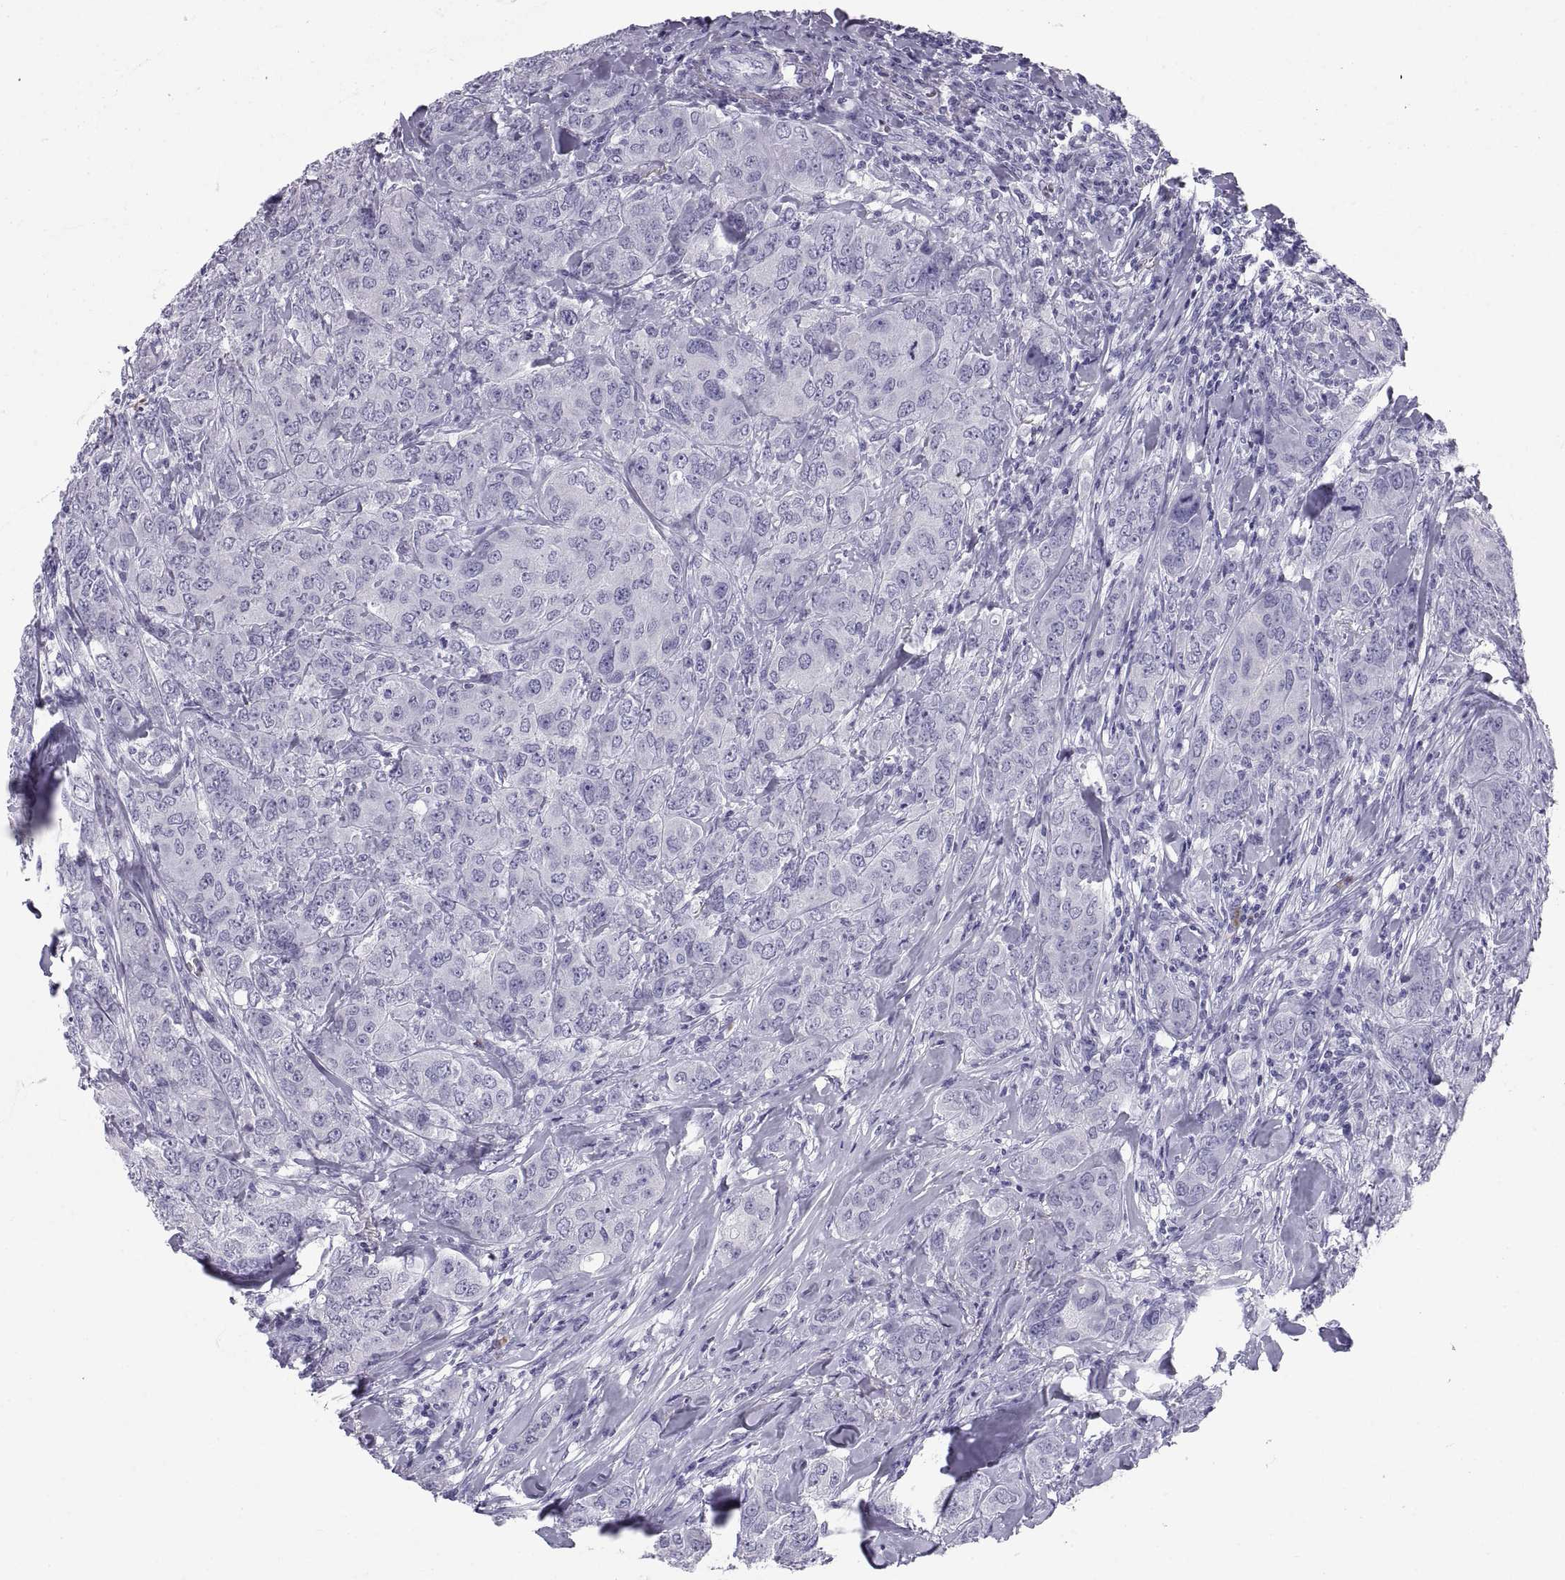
{"staining": {"intensity": "negative", "quantity": "none", "location": "none"}, "tissue": "breast cancer", "cell_type": "Tumor cells", "image_type": "cancer", "snomed": [{"axis": "morphology", "description": "Duct carcinoma"}, {"axis": "topography", "description": "Breast"}], "caption": "Protein analysis of breast cancer (infiltrating ductal carcinoma) demonstrates no significant positivity in tumor cells.", "gene": "CT47A10", "patient": {"sex": "female", "age": 43}}